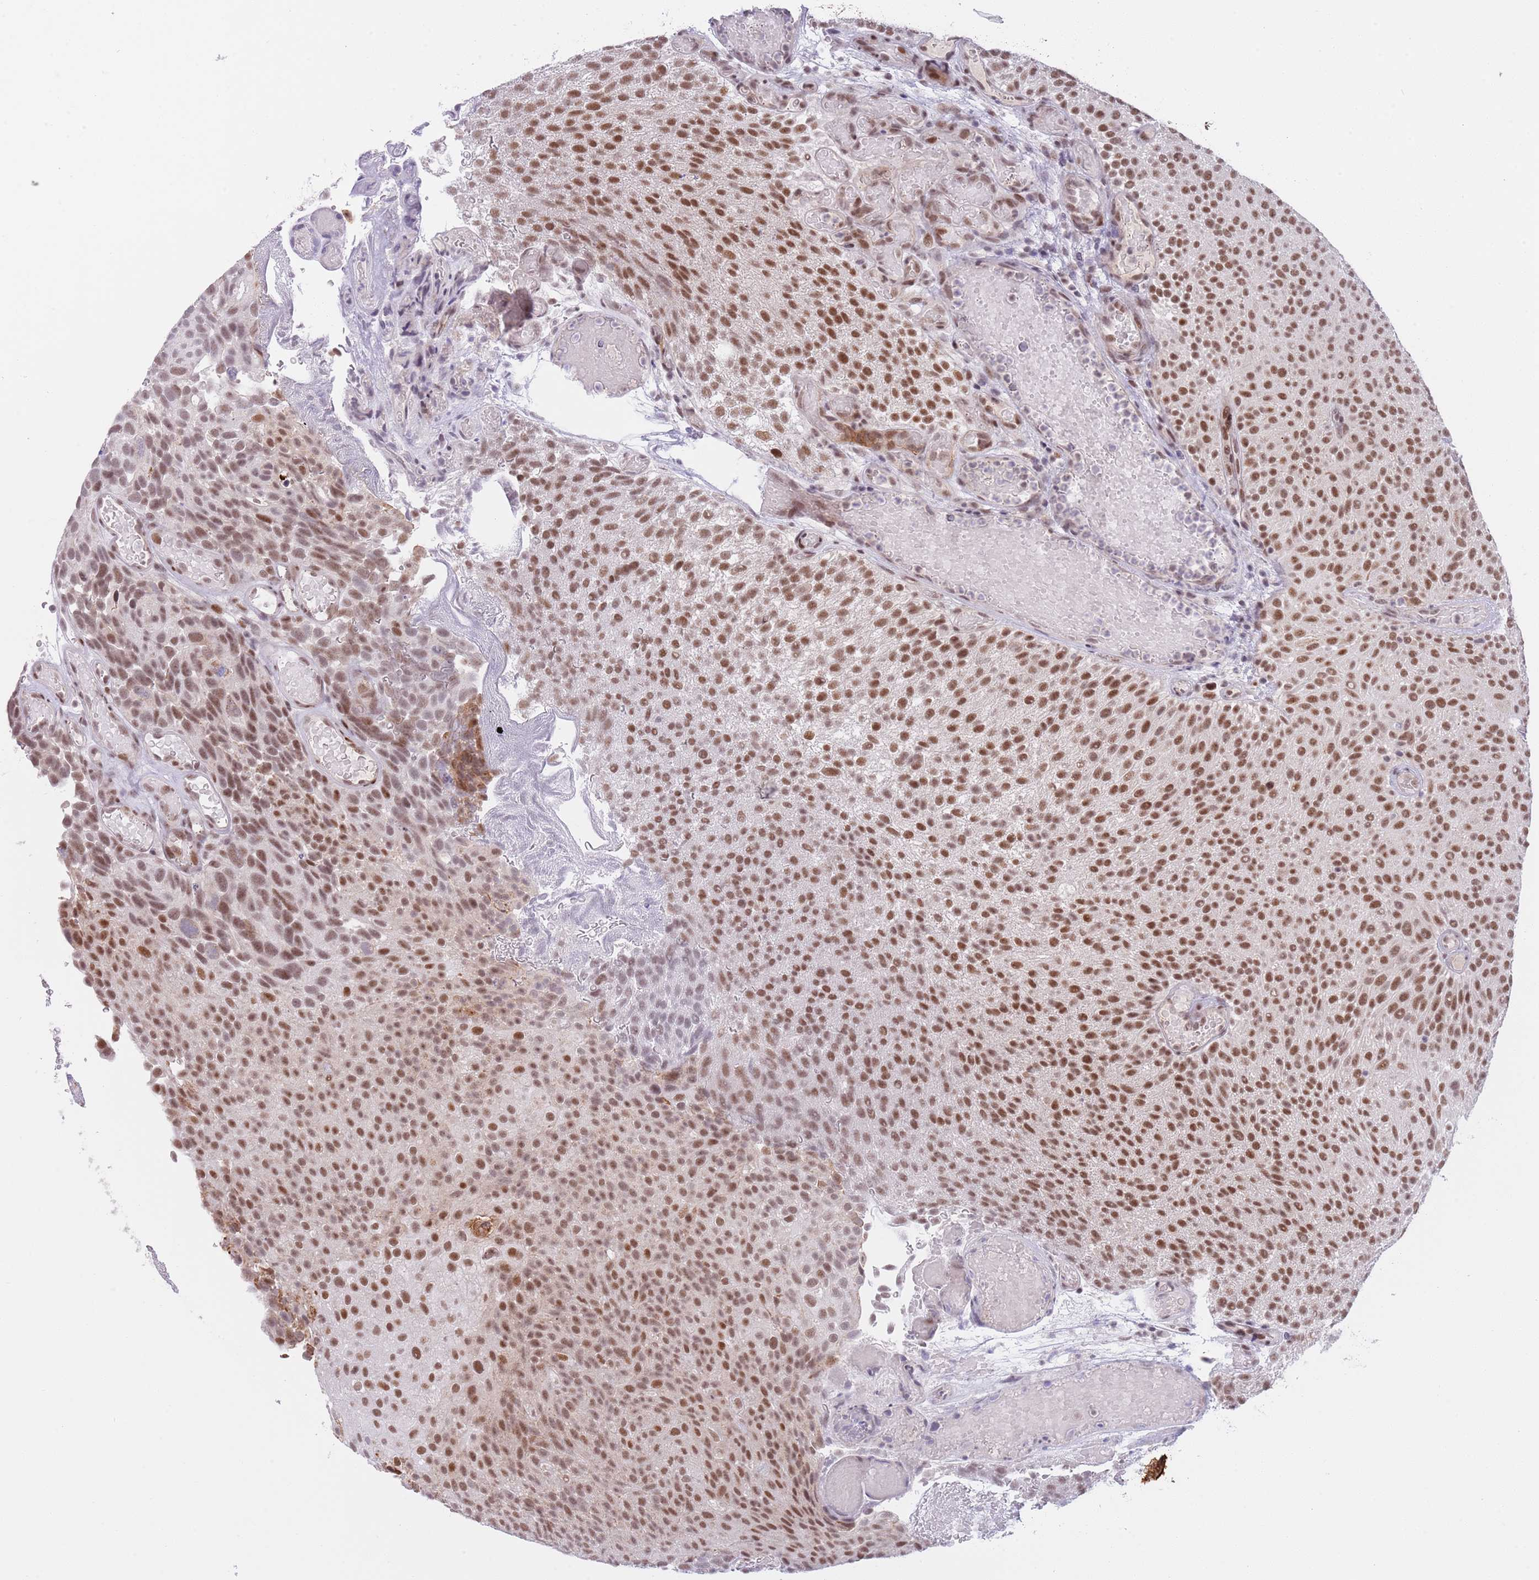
{"staining": {"intensity": "moderate", "quantity": "25%-75%", "location": "nuclear"}, "tissue": "urothelial cancer", "cell_type": "Tumor cells", "image_type": "cancer", "snomed": [{"axis": "morphology", "description": "Urothelial carcinoma, Low grade"}, {"axis": "topography", "description": "Urinary bladder"}], "caption": "This histopathology image displays immunohistochemistry (IHC) staining of human urothelial cancer, with medium moderate nuclear expression in approximately 25%-75% of tumor cells.", "gene": "RFX1", "patient": {"sex": "male", "age": 78}}